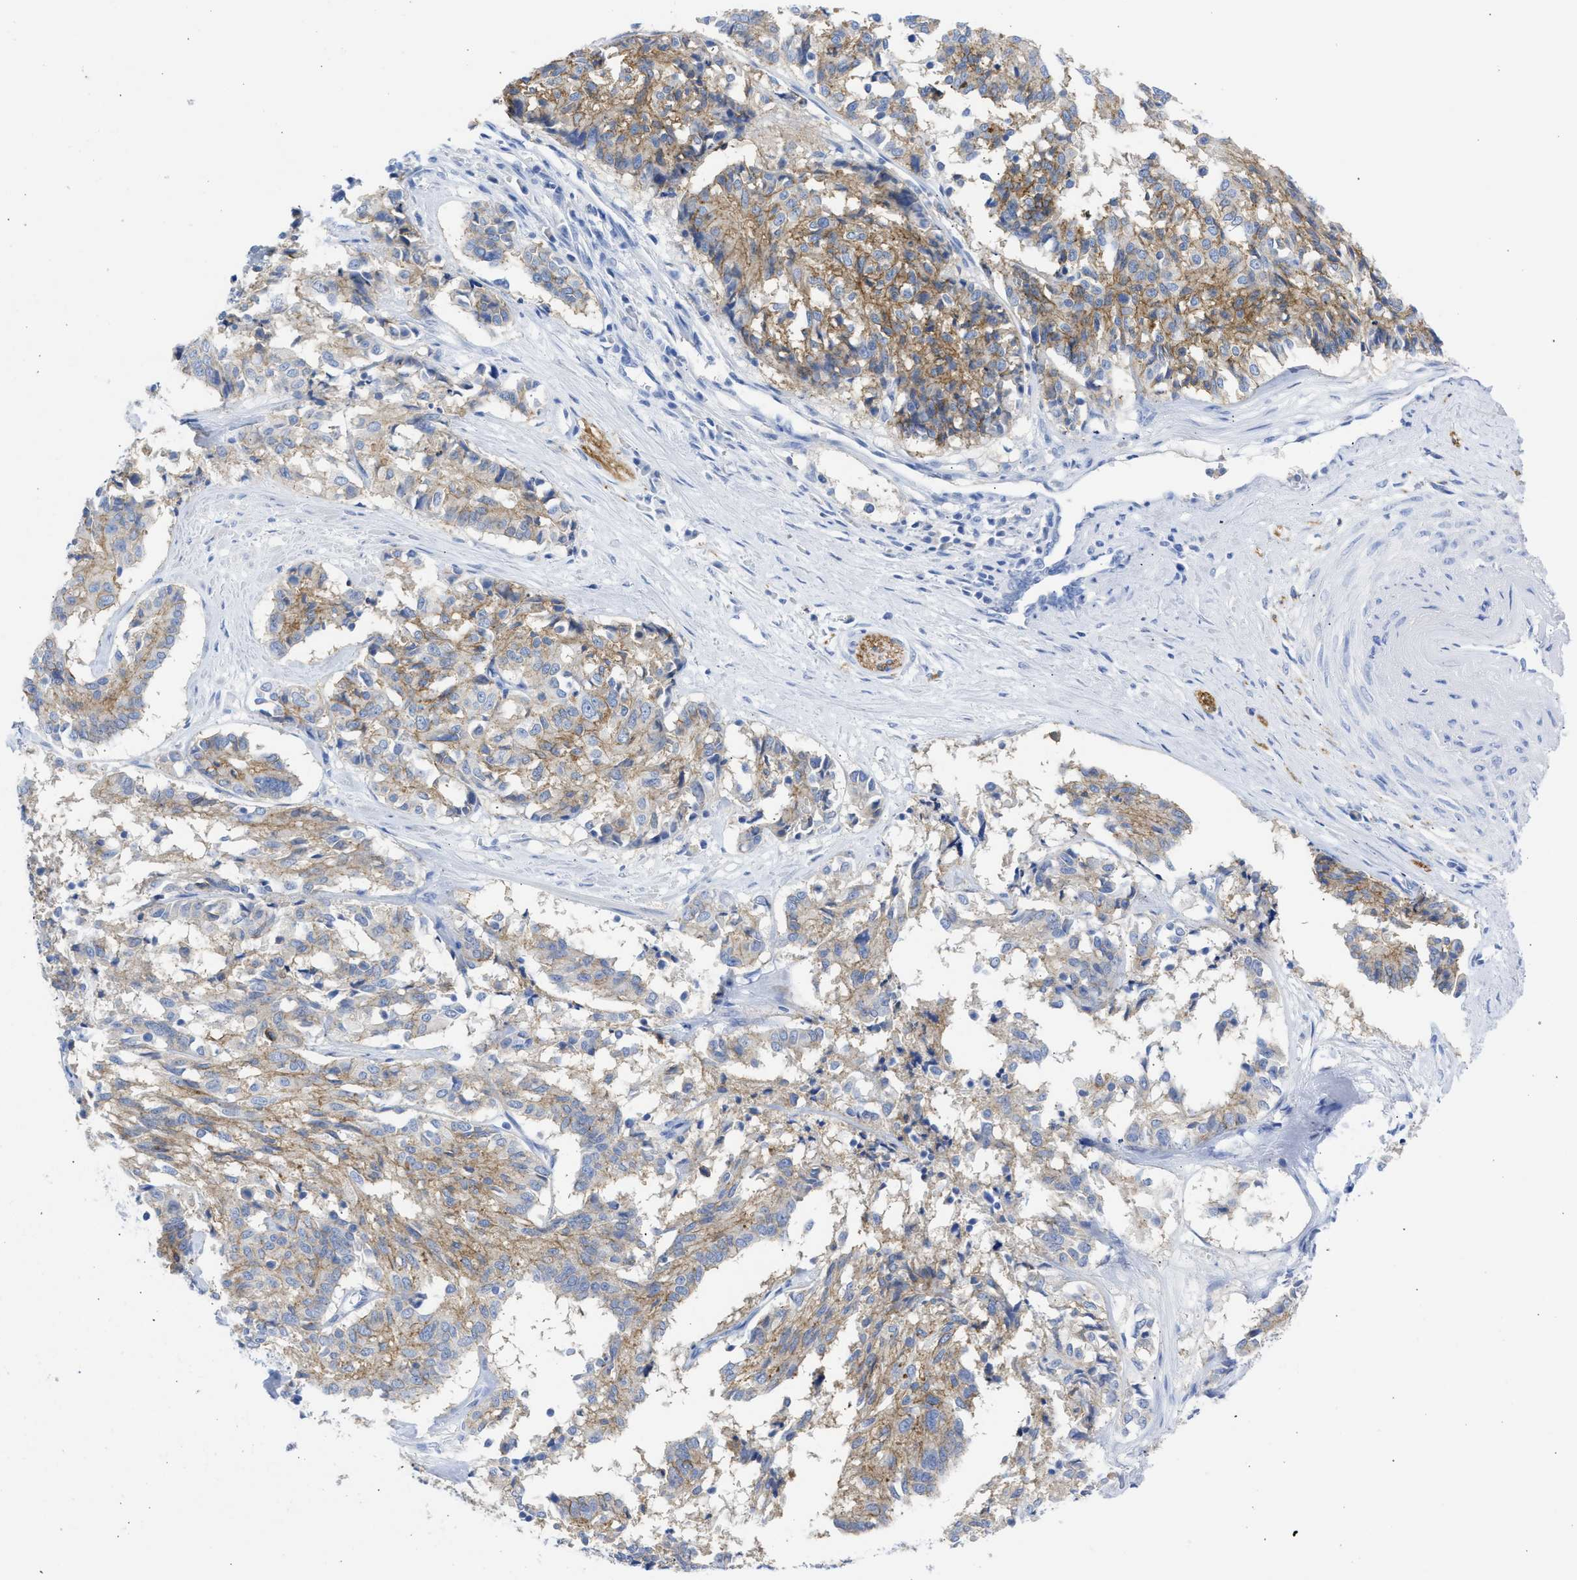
{"staining": {"intensity": "moderate", "quantity": ">75%", "location": "cytoplasmic/membranous"}, "tissue": "cervical cancer", "cell_type": "Tumor cells", "image_type": "cancer", "snomed": [{"axis": "morphology", "description": "Squamous cell carcinoma, NOS"}, {"axis": "topography", "description": "Cervix"}], "caption": "This photomicrograph demonstrates cervical cancer (squamous cell carcinoma) stained with immunohistochemistry to label a protein in brown. The cytoplasmic/membranous of tumor cells show moderate positivity for the protein. Nuclei are counter-stained blue.", "gene": "NCAM1", "patient": {"sex": "female", "age": 35}}